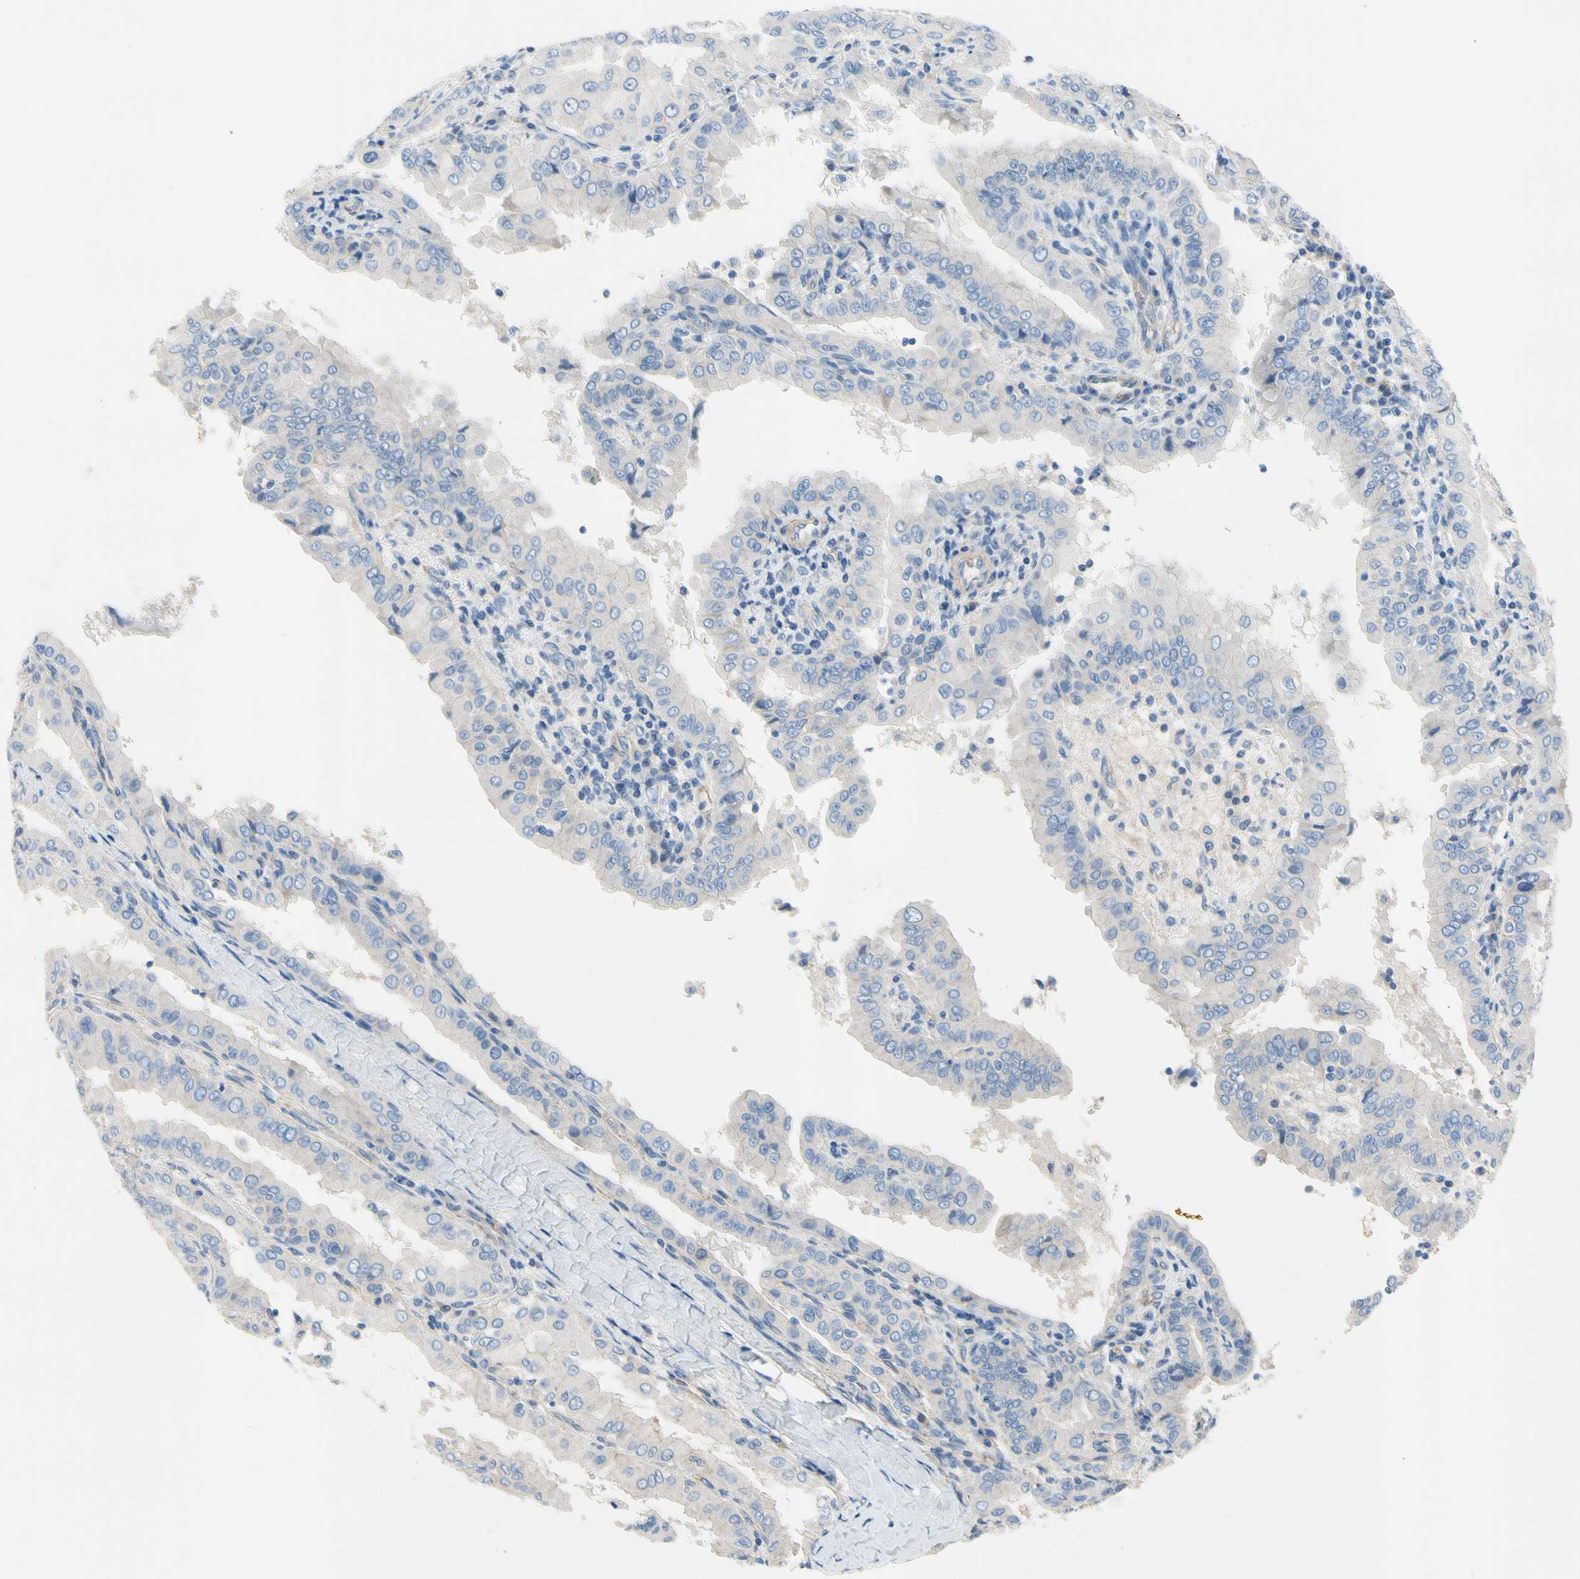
{"staining": {"intensity": "negative", "quantity": "none", "location": "none"}, "tissue": "thyroid cancer", "cell_type": "Tumor cells", "image_type": "cancer", "snomed": [{"axis": "morphology", "description": "Papillary adenocarcinoma, NOS"}, {"axis": "topography", "description": "Thyroid gland"}], "caption": "The histopathology image displays no significant expression in tumor cells of thyroid cancer.", "gene": "CA14", "patient": {"sex": "male", "age": 33}}